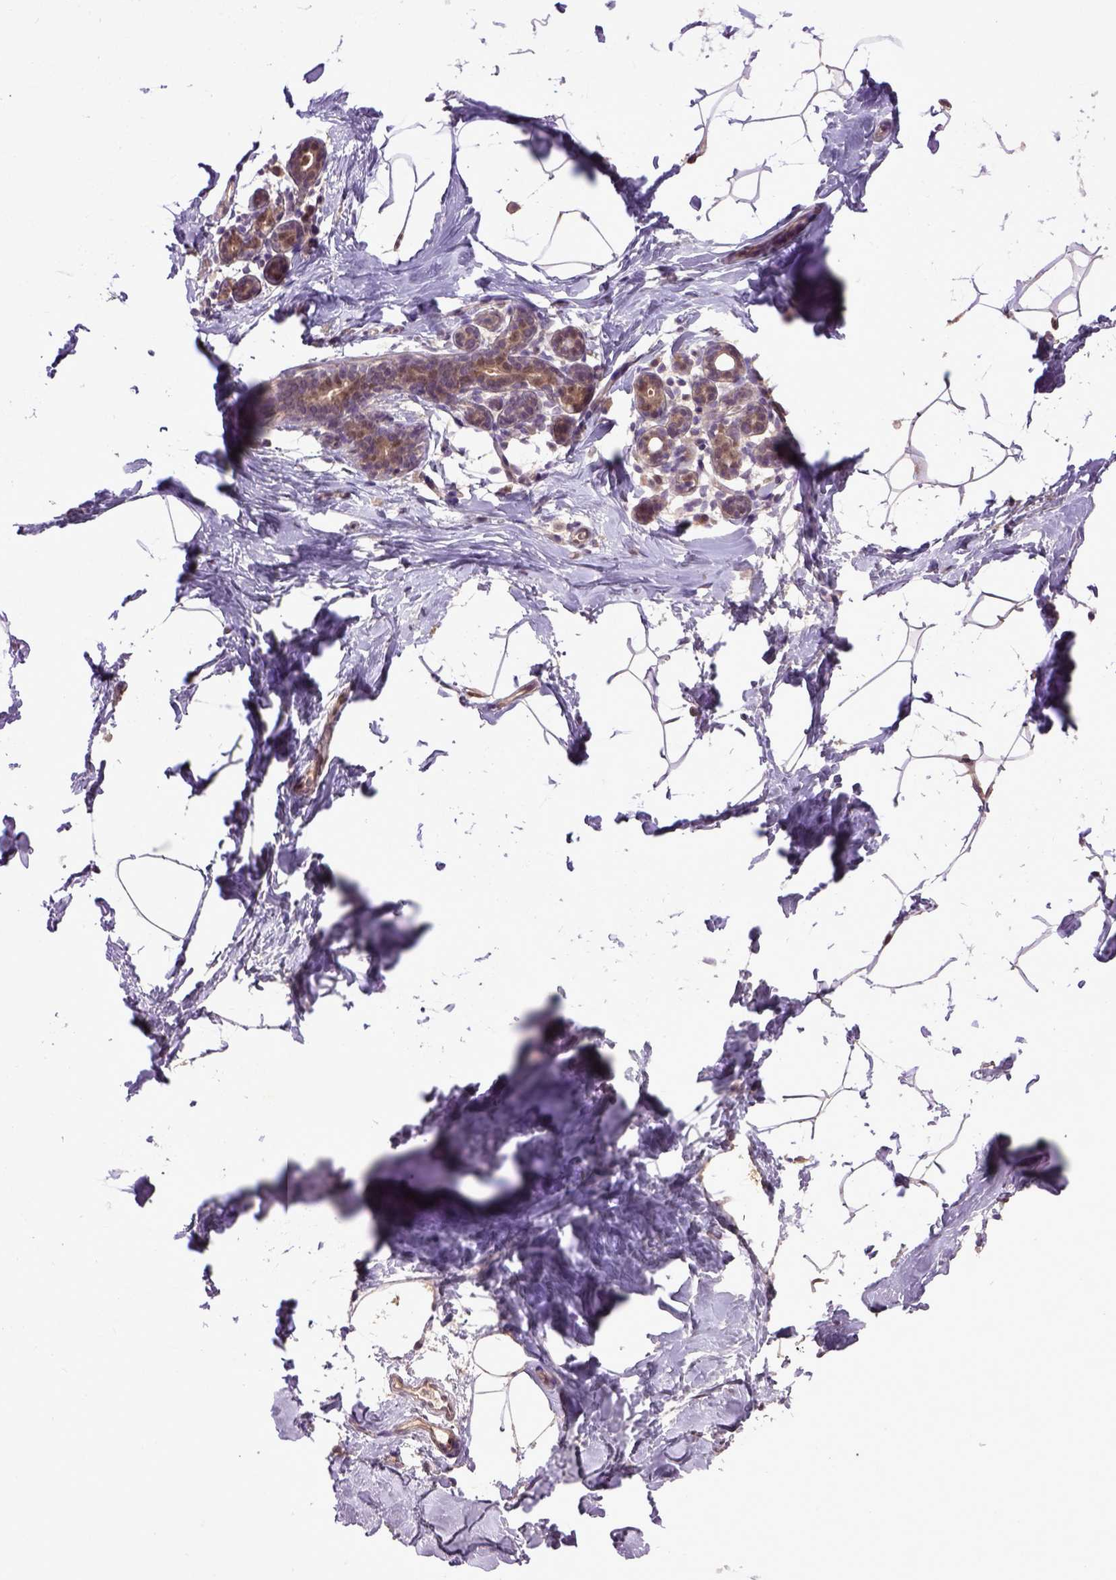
{"staining": {"intensity": "moderate", "quantity": ">75%", "location": "cytoplasmic/membranous,nuclear"}, "tissue": "breast", "cell_type": "Adipocytes", "image_type": "normal", "snomed": [{"axis": "morphology", "description": "Normal tissue, NOS"}, {"axis": "topography", "description": "Breast"}], "caption": "Breast stained for a protein demonstrates moderate cytoplasmic/membranous,nuclear positivity in adipocytes.", "gene": "UBA3", "patient": {"sex": "female", "age": 32}}